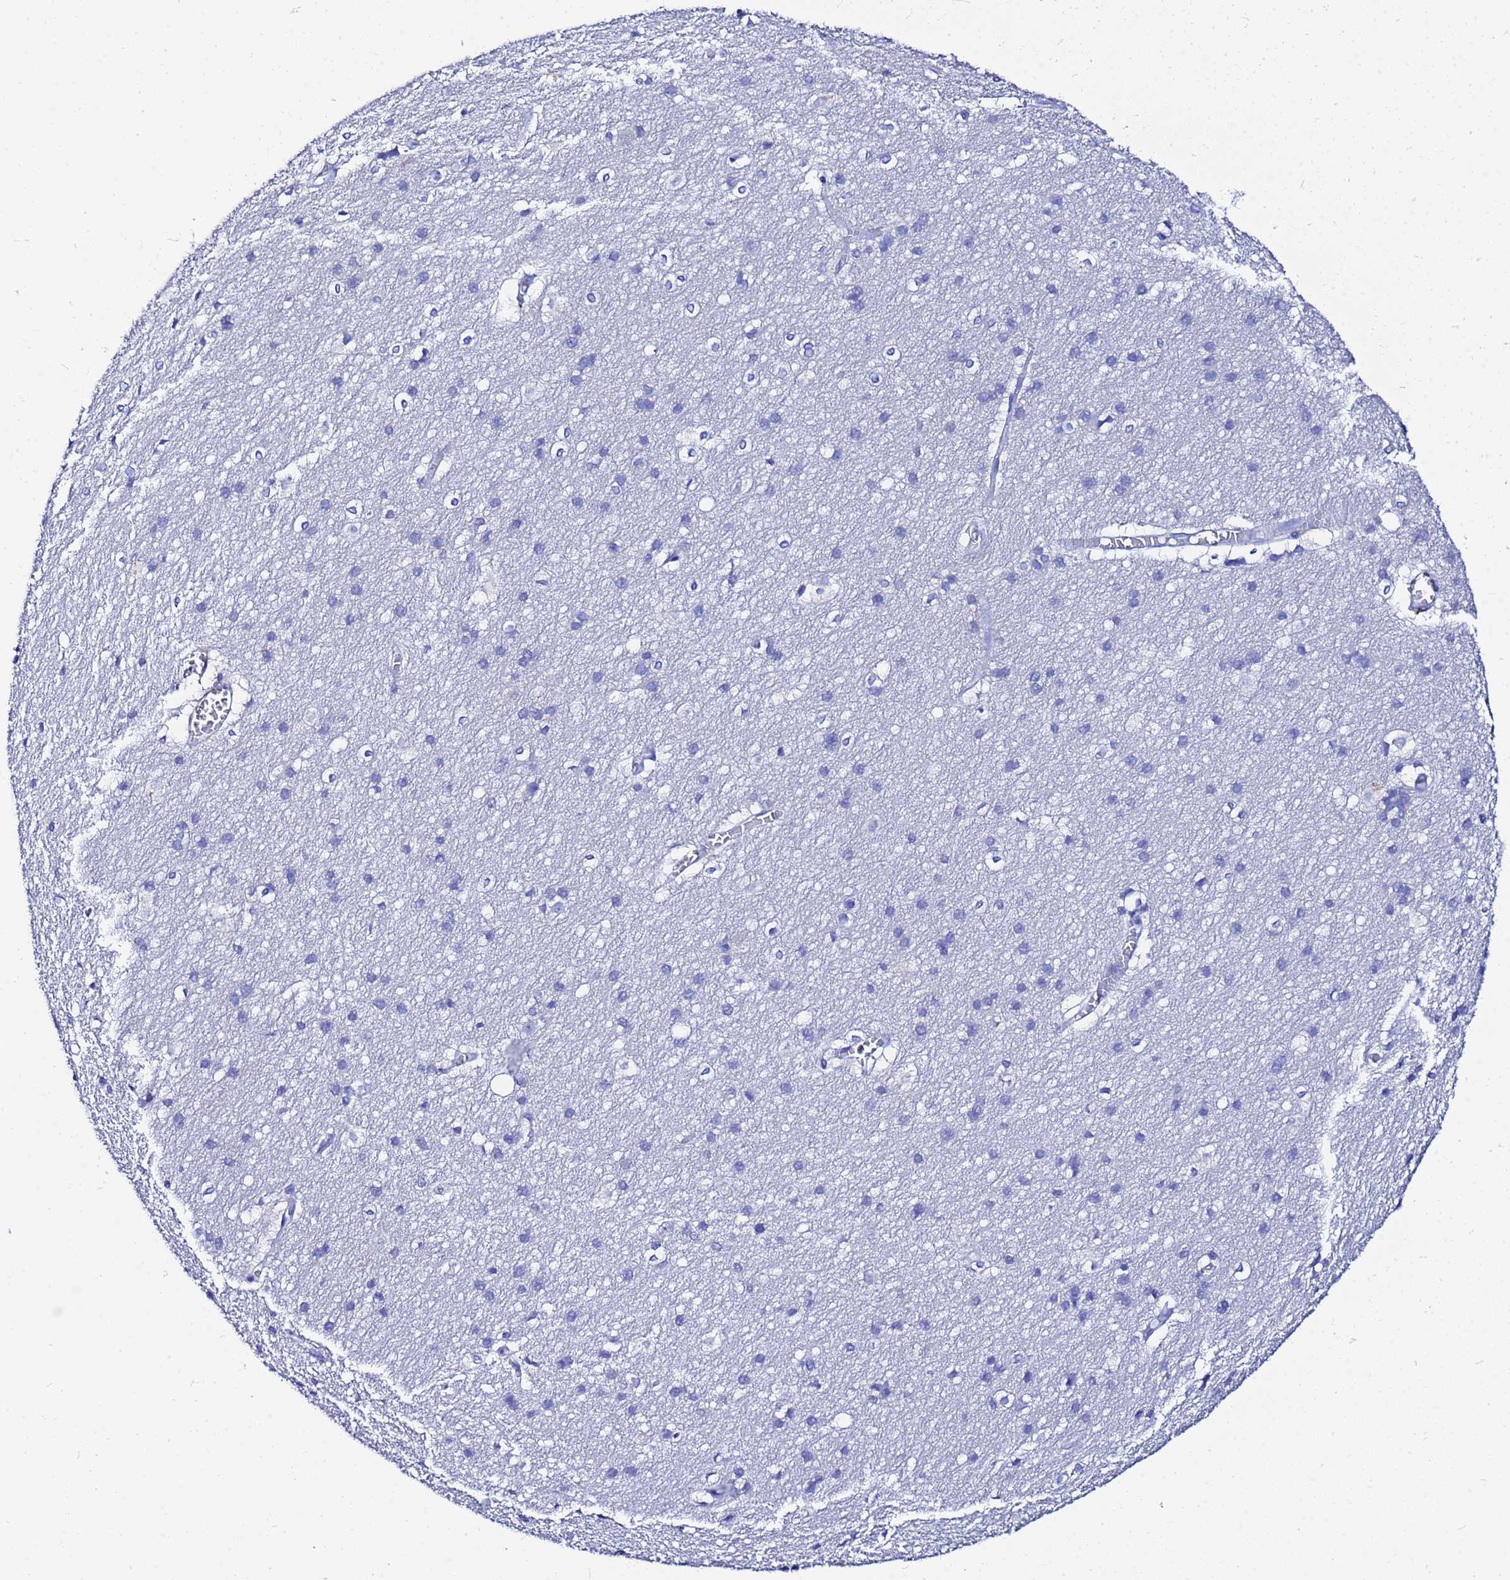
{"staining": {"intensity": "negative", "quantity": "none", "location": "none"}, "tissue": "cerebral cortex", "cell_type": "Endothelial cells", "image_type": "normal", "snomed": [{"axis": "morphology", "description": "Normal tissue, NOS"}, {"axis": "topography", "description": "Cerebral cortex"}], "caption": "This image is of unremarkable cerebral cortex stained with IHC to label a protein in brown with the nuclei are counter-stained blue. There is no expression in endothelial cells.", "gene": "AQP12A", "patient": {"sex": "male", "age": 54}}